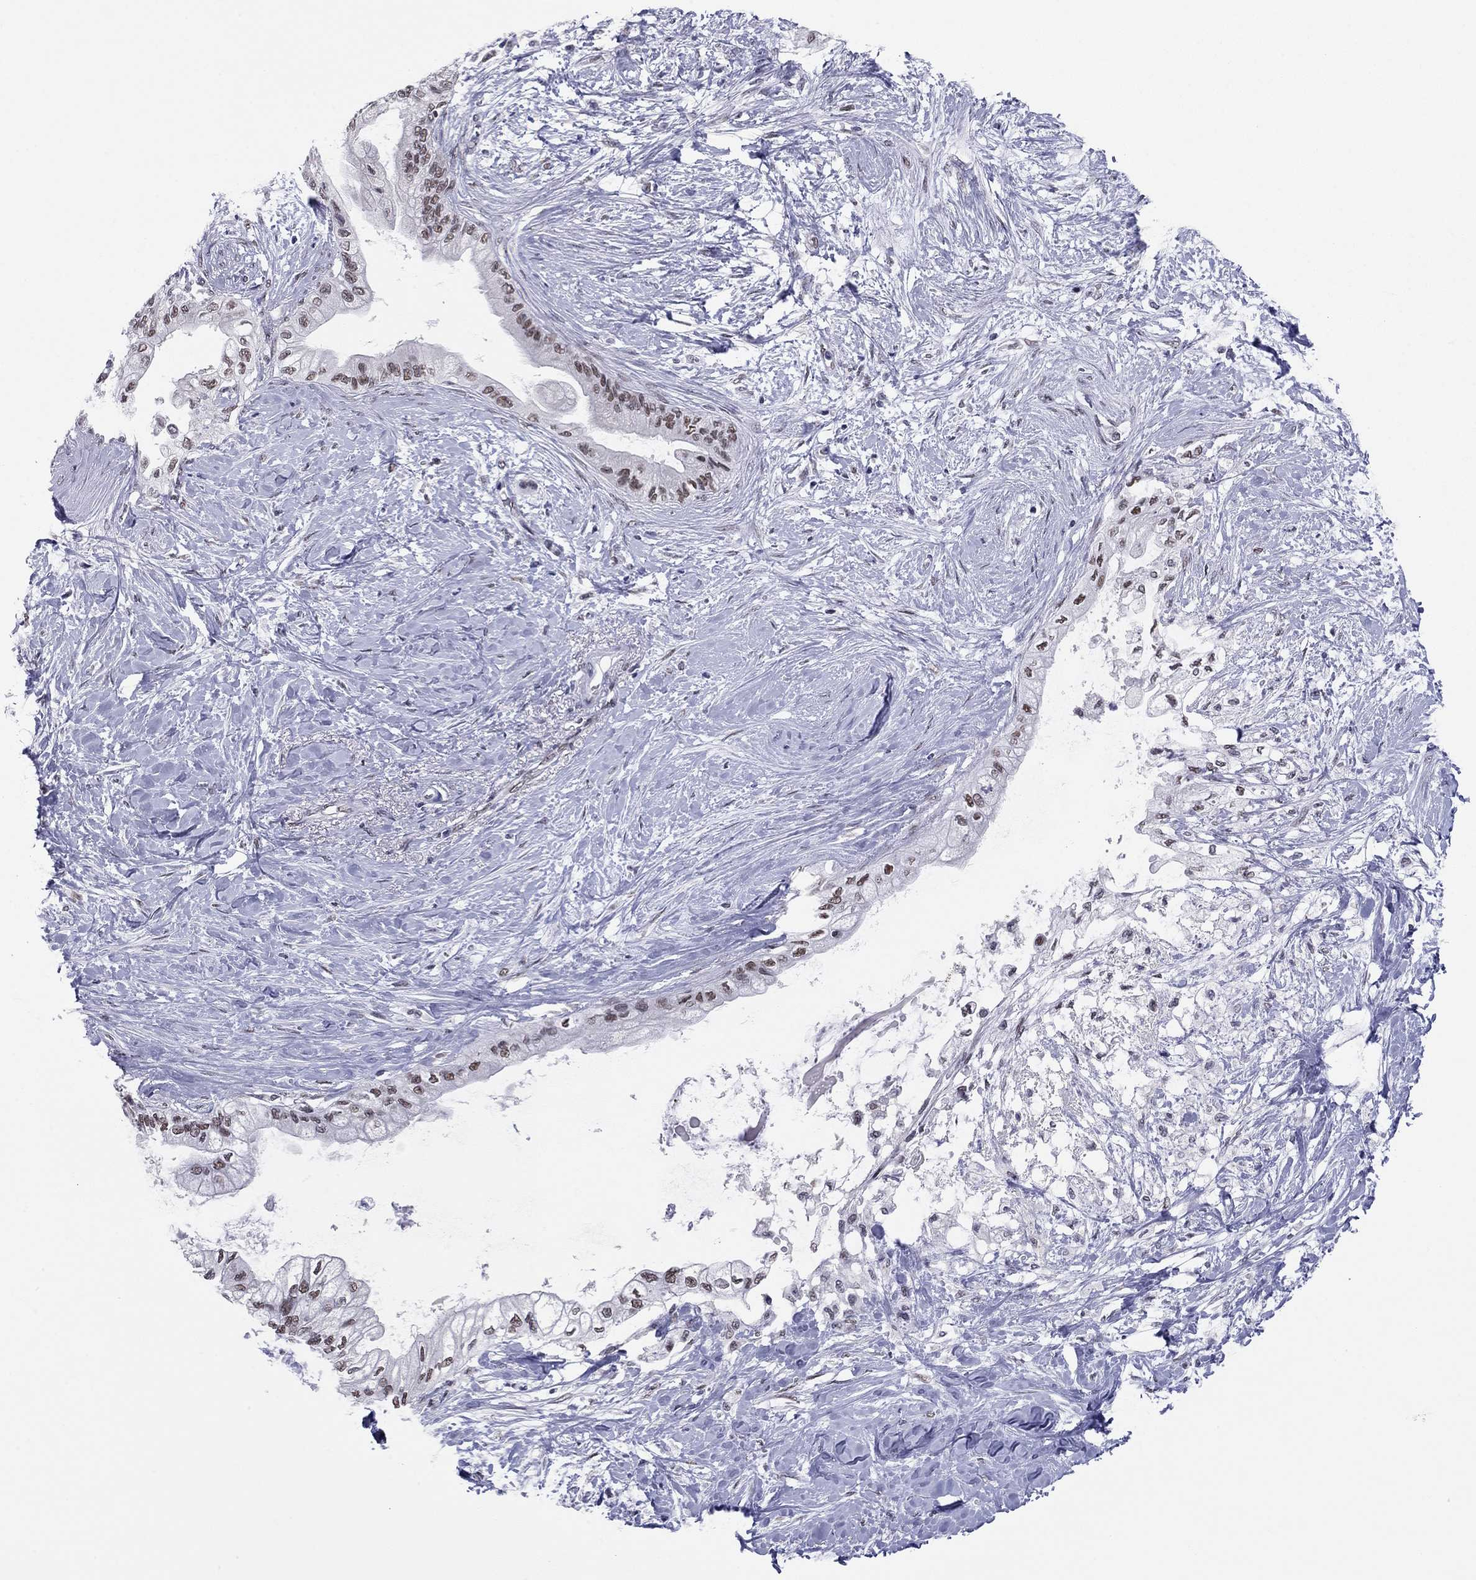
{"staining": {"intensity": "moderate", "quantity": "25%-75%", "location": "nuclear"}, "tissue": "pancreatic cancer", "cell_type": "Tumor cells", "image_type": "cancer", "snomed": [{"axis": "morphology", "description": "Normal tissue, NOS"}, {"axis": "morphology", "description": "Adenocarcinoma, NOS"}, {"axis": "topography", "description": "Pancreas"}, {"axis": "topography", "description": "Duodenum"}], "caption": "Pancreatic adenocarcinoma tissue shows moderate nuclear expression in approximately 25%-75% of tumor cells, visualized by immunohistochemistry.", "gene": "DOT1L", "patient": {"sex": "female", "age": 60}}